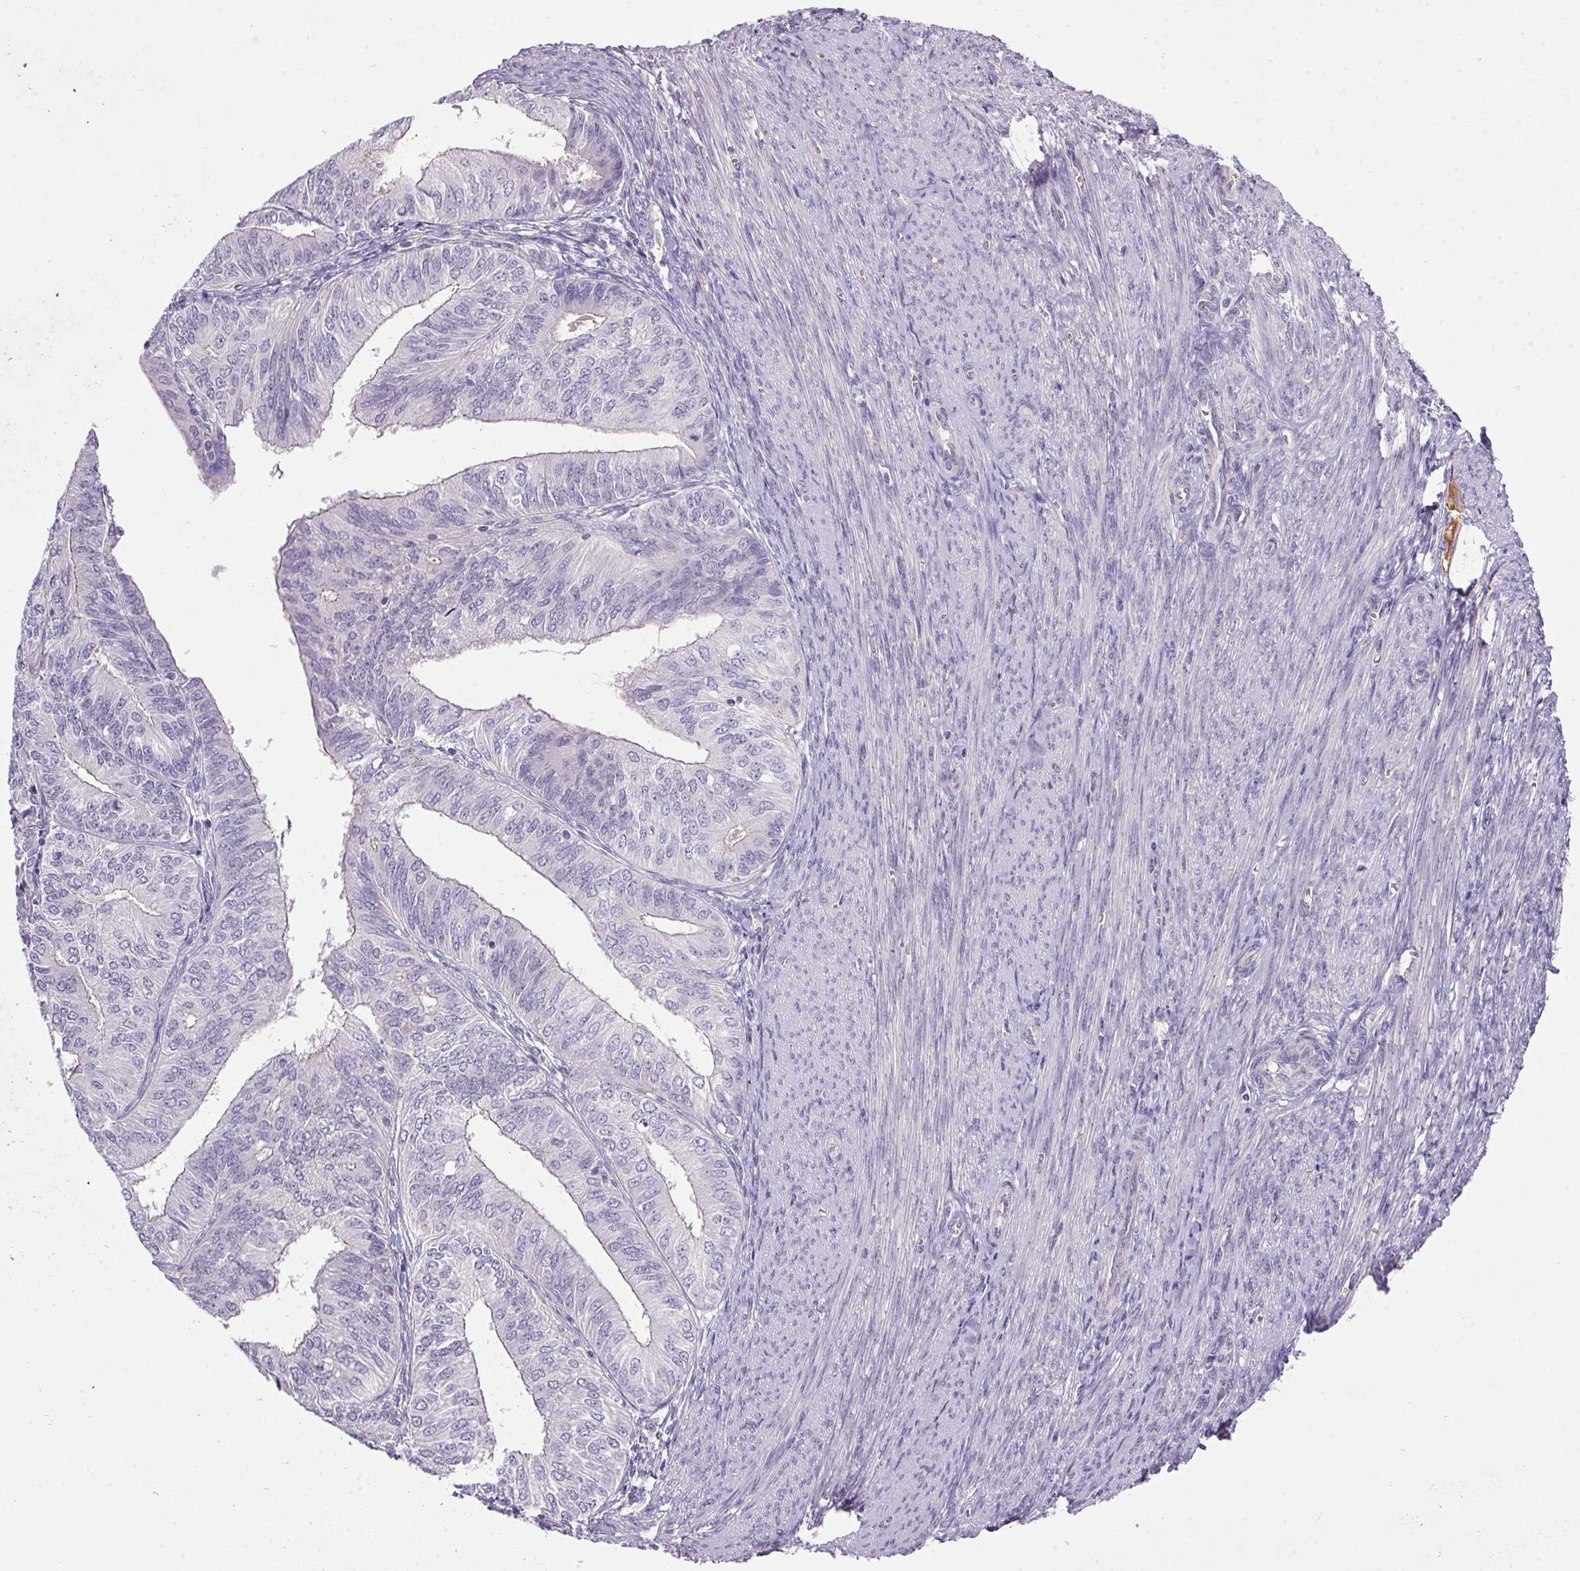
{"staining": {"intensity": "negative", "quantity": "none", "location": "none"}, "tissue": "endometrial cancer", "cell_type": "Tumor cells", "image_type": "cancer", "snomed": [{"axis": "morphology", "description": "Adenocarcinoma, NOS"}, {"axis": "topography", "description": "Endometrium"}], "caption": "Tumor cells show no significant protein positivity in adenocarcinoma (endometrial).", "gene": "APOC4", "patient": {"sex": "female", "age": 58}}